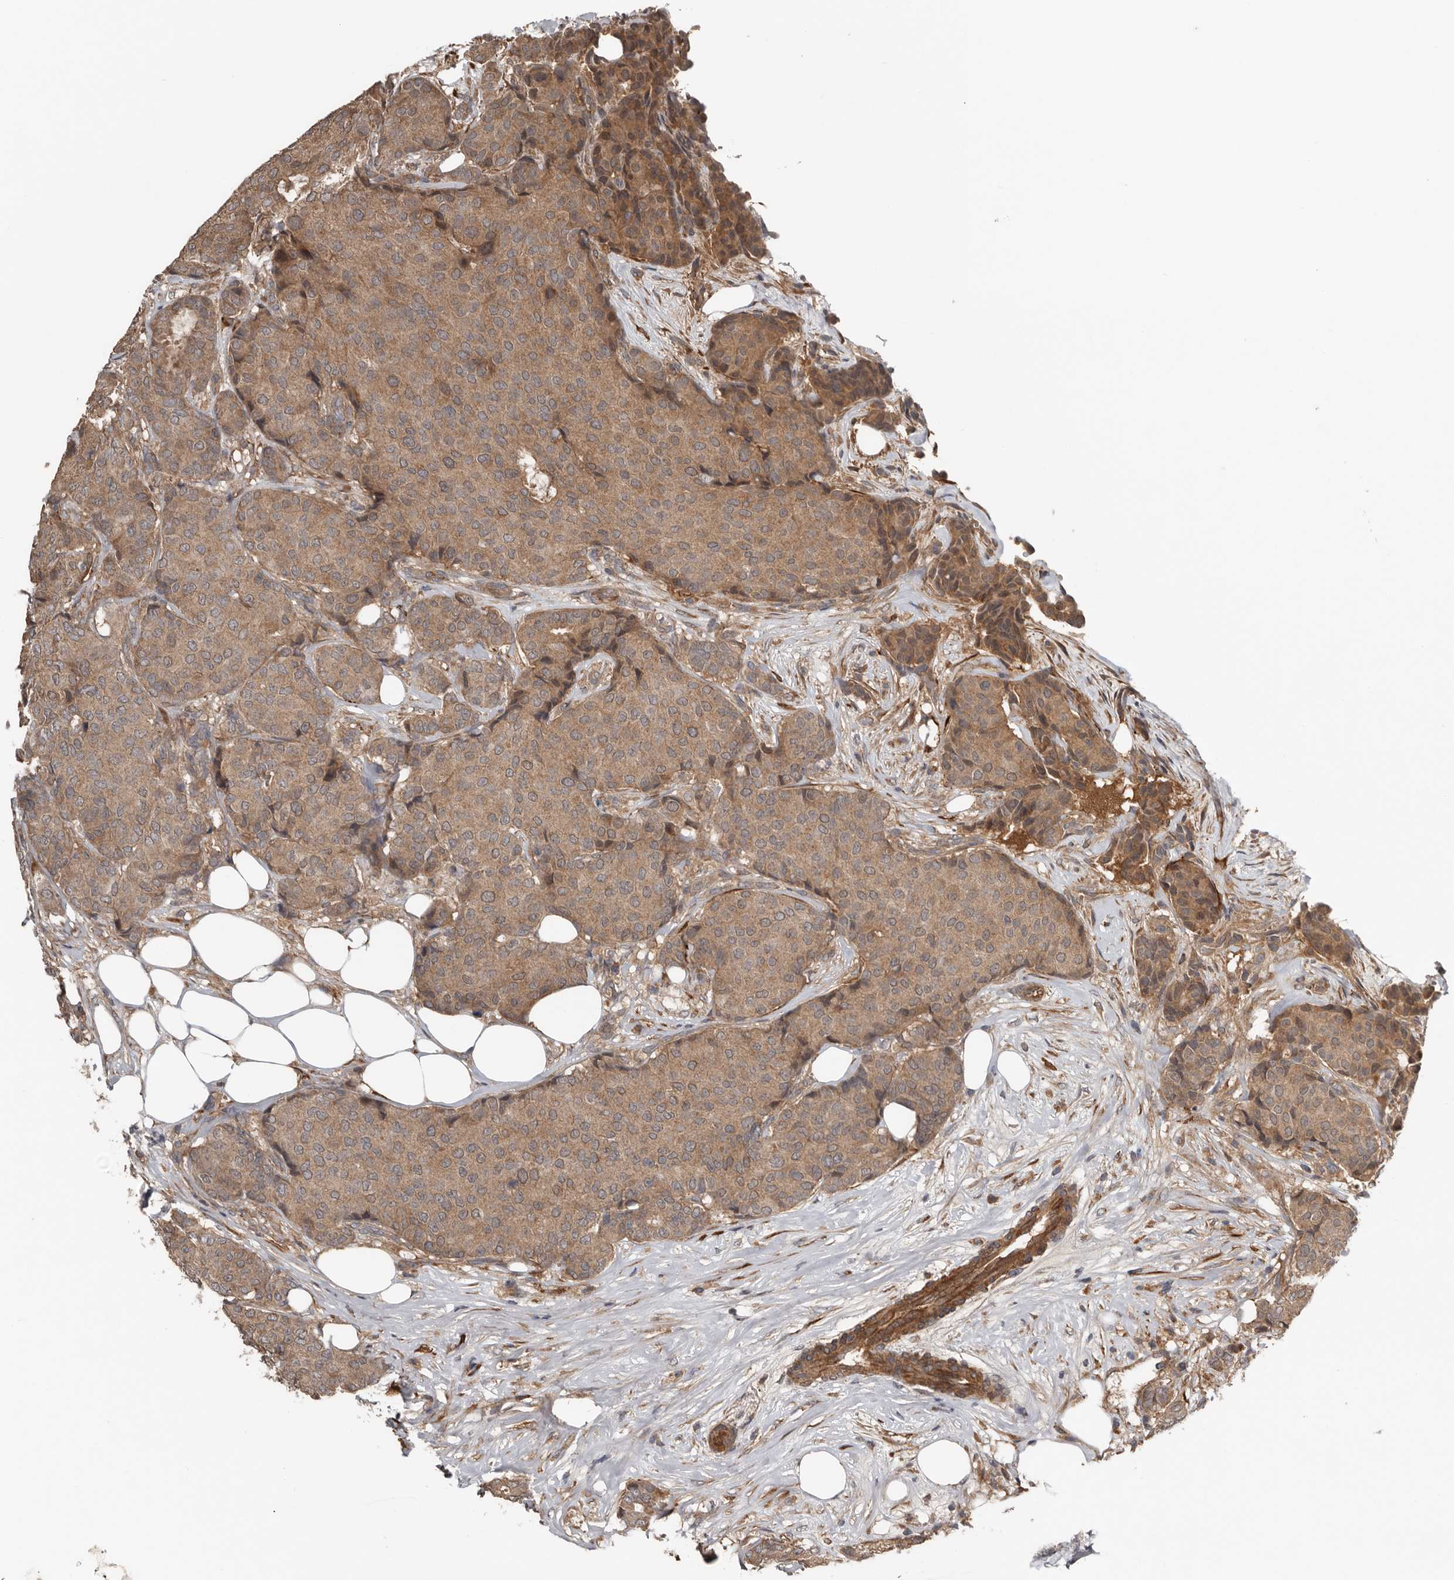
{"staining": {"intensity": "moderate", "quantity": ">75%", "location": "cytoplasmic/membranous"}, "tissue": "breast cancer", "cell_type": "Tumor cells", "image_type": "cancer", "snomed": [{"axis": "morphology", "description": "Duct carcinoma"}, {"axis": "topography", "description": "Breast"}], "caption": "Human infiltrating ductal carcinoma (breast) stained for a protein (brown) reveals moderate cytoplasmic/membranous positive expression in about >75% of tumor cells.", "gene": "DNAJB4", "patient": {"sex": "female", "age": 75}}